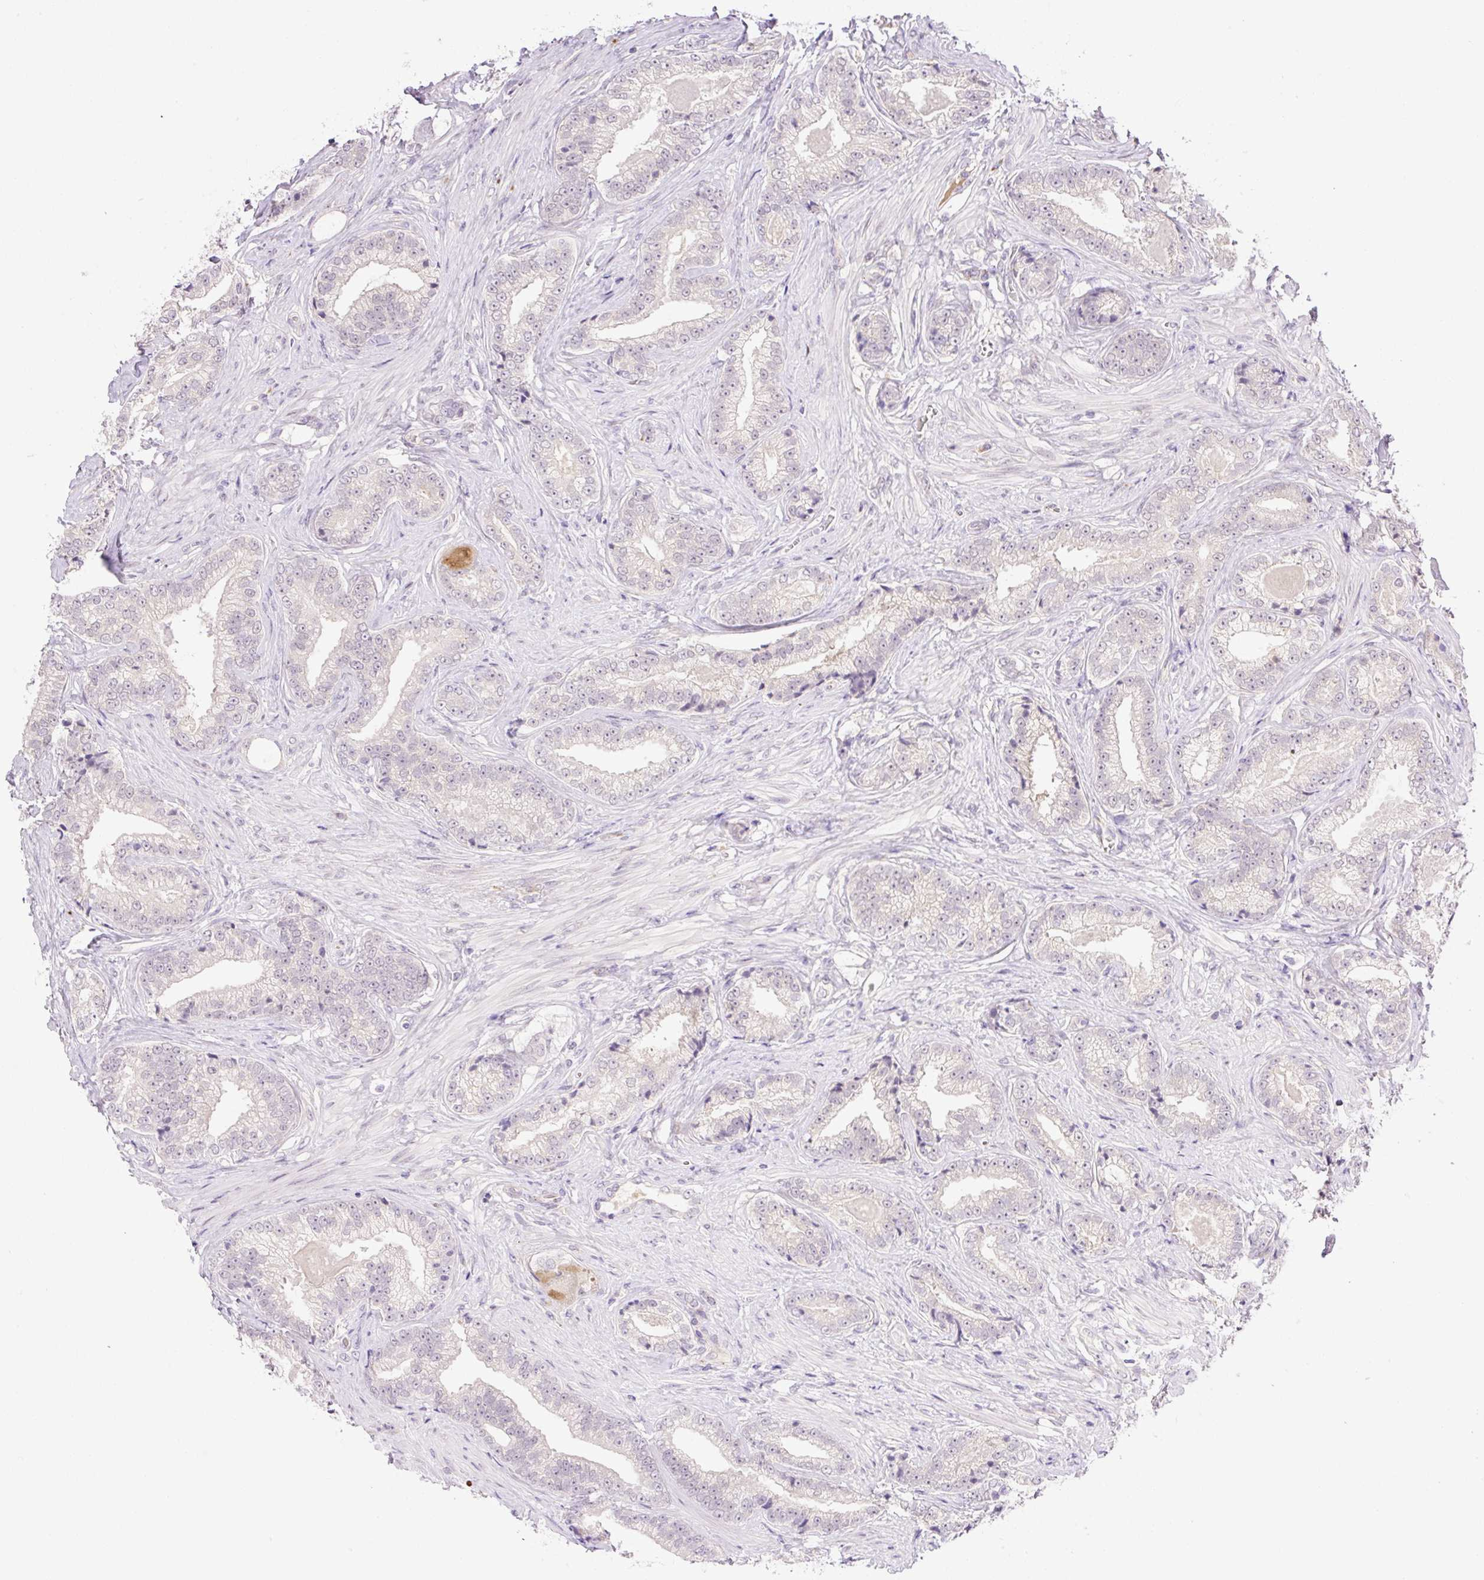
{"staining": {"intensity": "negative", "quantity": "none", "location": "none"}, "tissue": "prostate cancer", "cell_type": "Tumor cells", "image_type": "cancer", "snomed": [{"axis": "morphology", "description": "Adenocarcinoma, Low grade"}, {"axis": "topography", "description": "Prostate"}], "caption": "An immunohistochemistry photomicrograph of prostate cancer (low-grade adenocarcinoma) is shown. There is no staining in tumor cells of prostate cancer (low-grade adenocarcinoma).", "gene": "HABP4", "patient": {"sex": "male", "age": 61}}